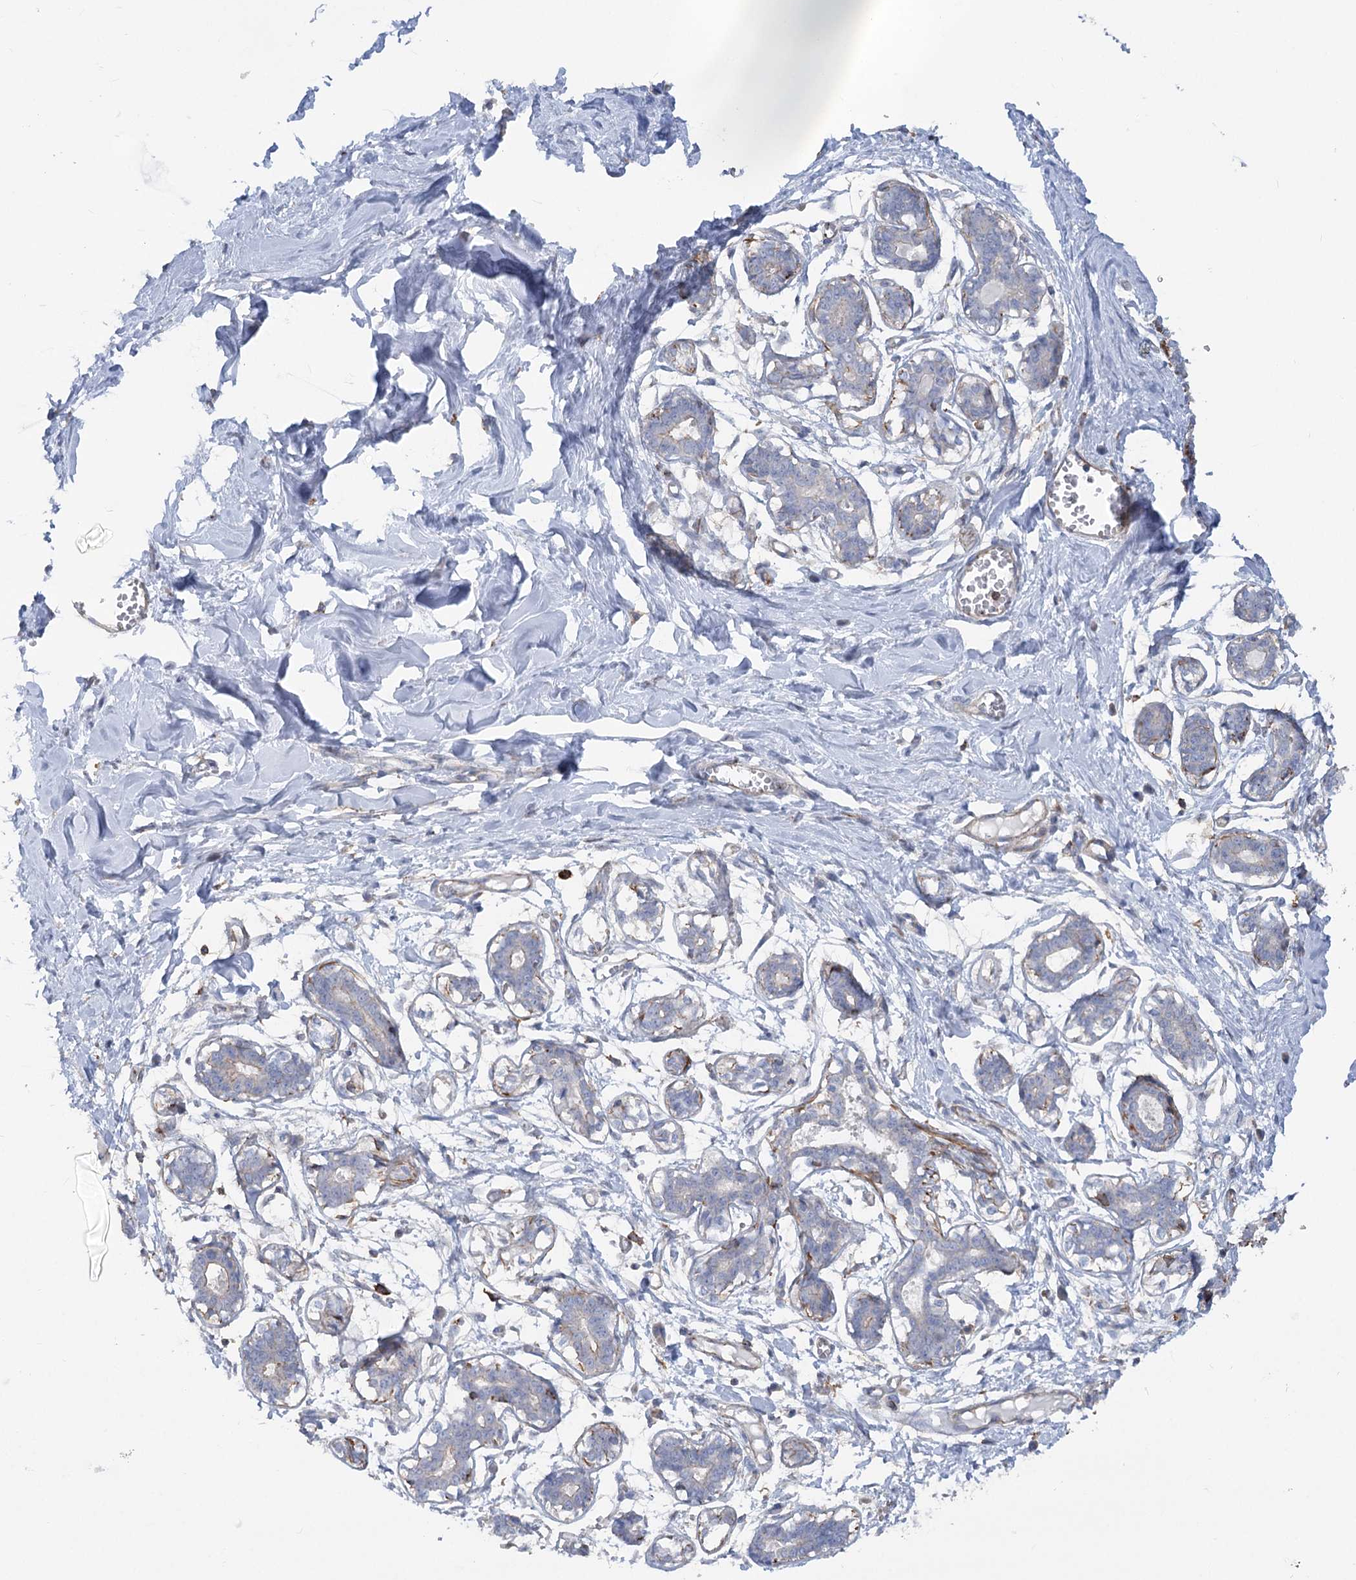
{"staining": {"intensity": "negative", "quantity": "none", "location": "none"}, "tissue": "breast", "cell_type": "Adipocytes", "image_type": "normal", "snomed": [{"axis": "morphology", "description": "Normal tissue, NOS"}, {"axis": "topography", "description": "Breast"}], "caption": "Image shows no significant protein staining in adipocytes of benign breast.", "gene": "LARP1B", "patient": {"sex": "female", "age": 27}}